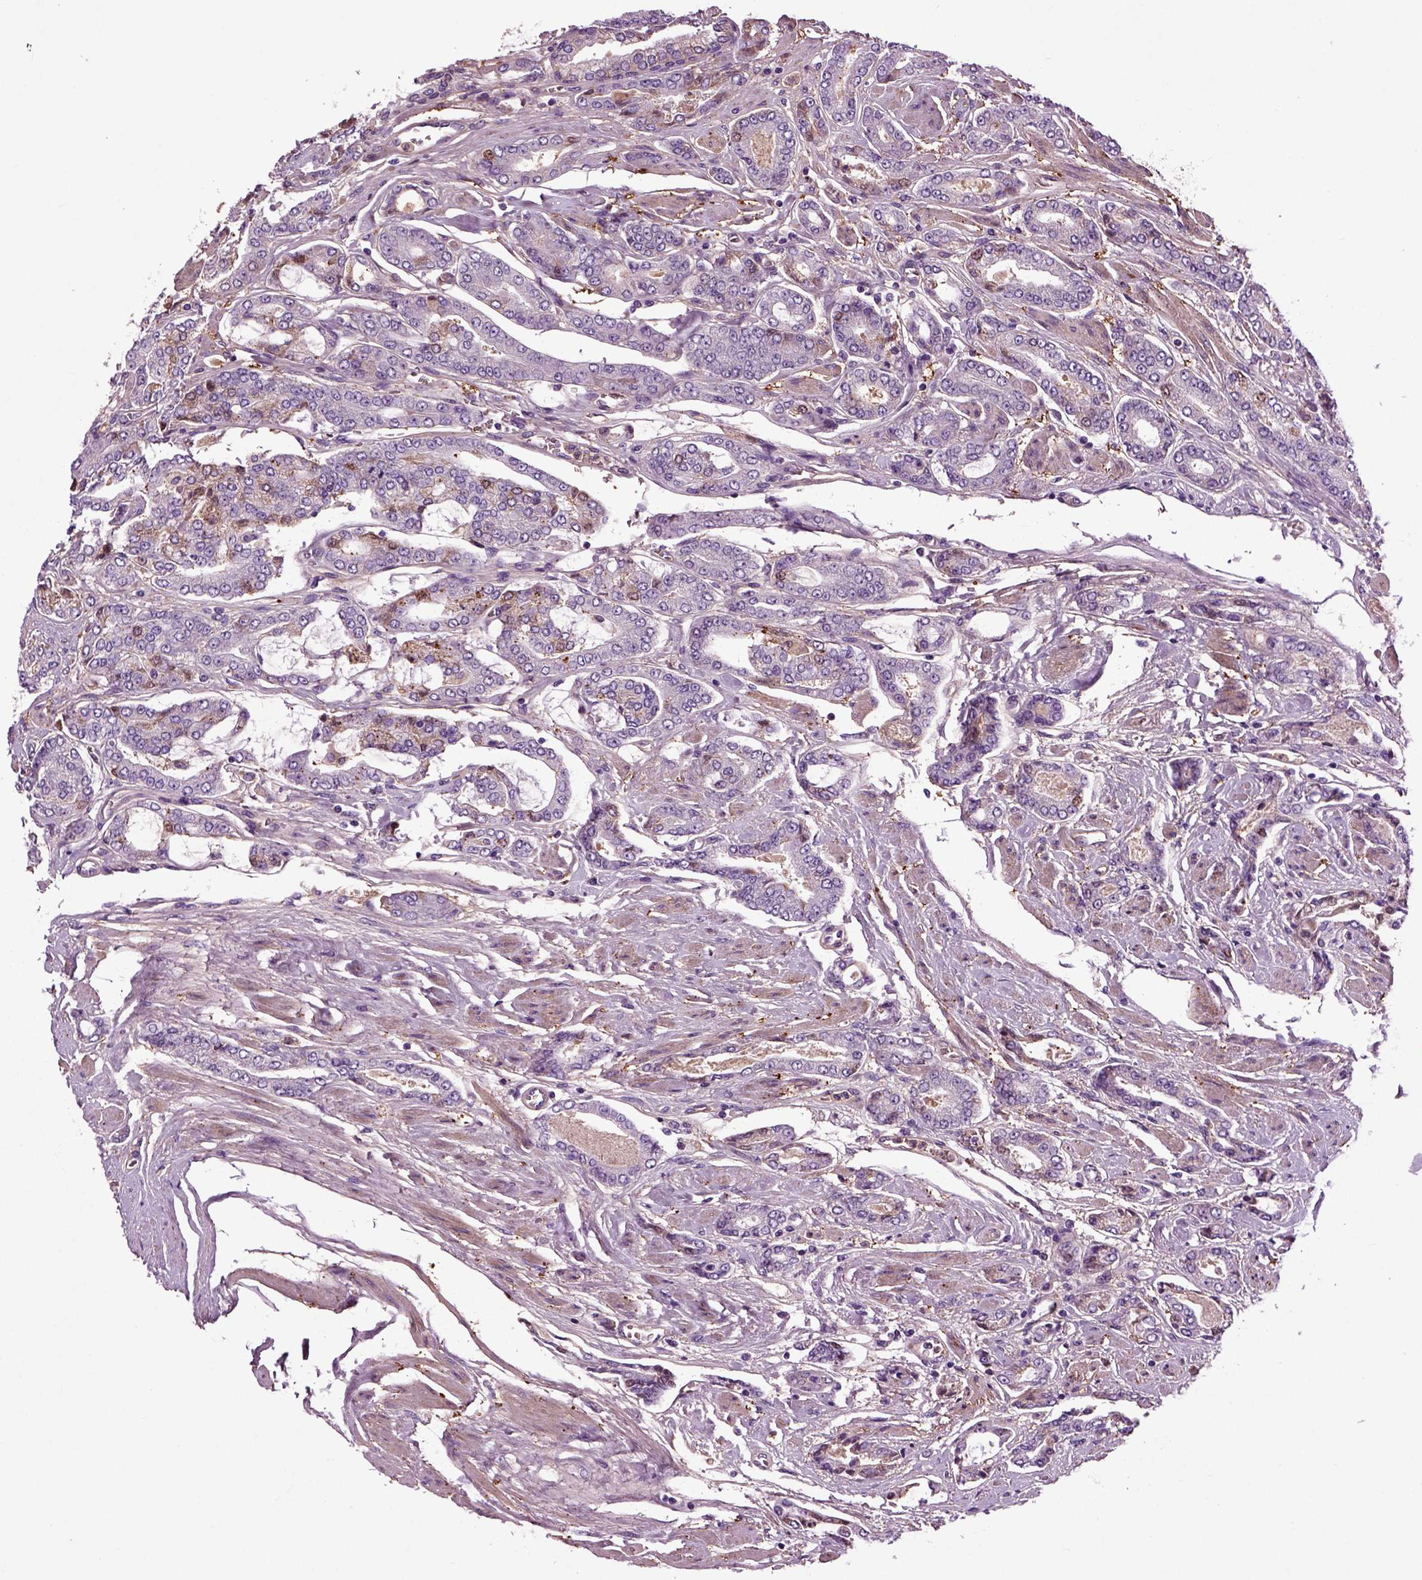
{"staining": {"intensity": "negative", "quantity": "none", "location": "none"}, "tissue": "prostate cancer", "cell_type": "Tumor cells", "image_type": "cancer", "snomed": [{"axis": "morphology", "description": "Adenocarcinoma, NOS"}, {"axis": "topography", "description": "Prostate"}], "caption": "Tumor cells are negative for protein expression in human prostate cancer (adenocarcinoma).", "gene": "SPON1", "patient": {"sex": "male", "age": 64}}